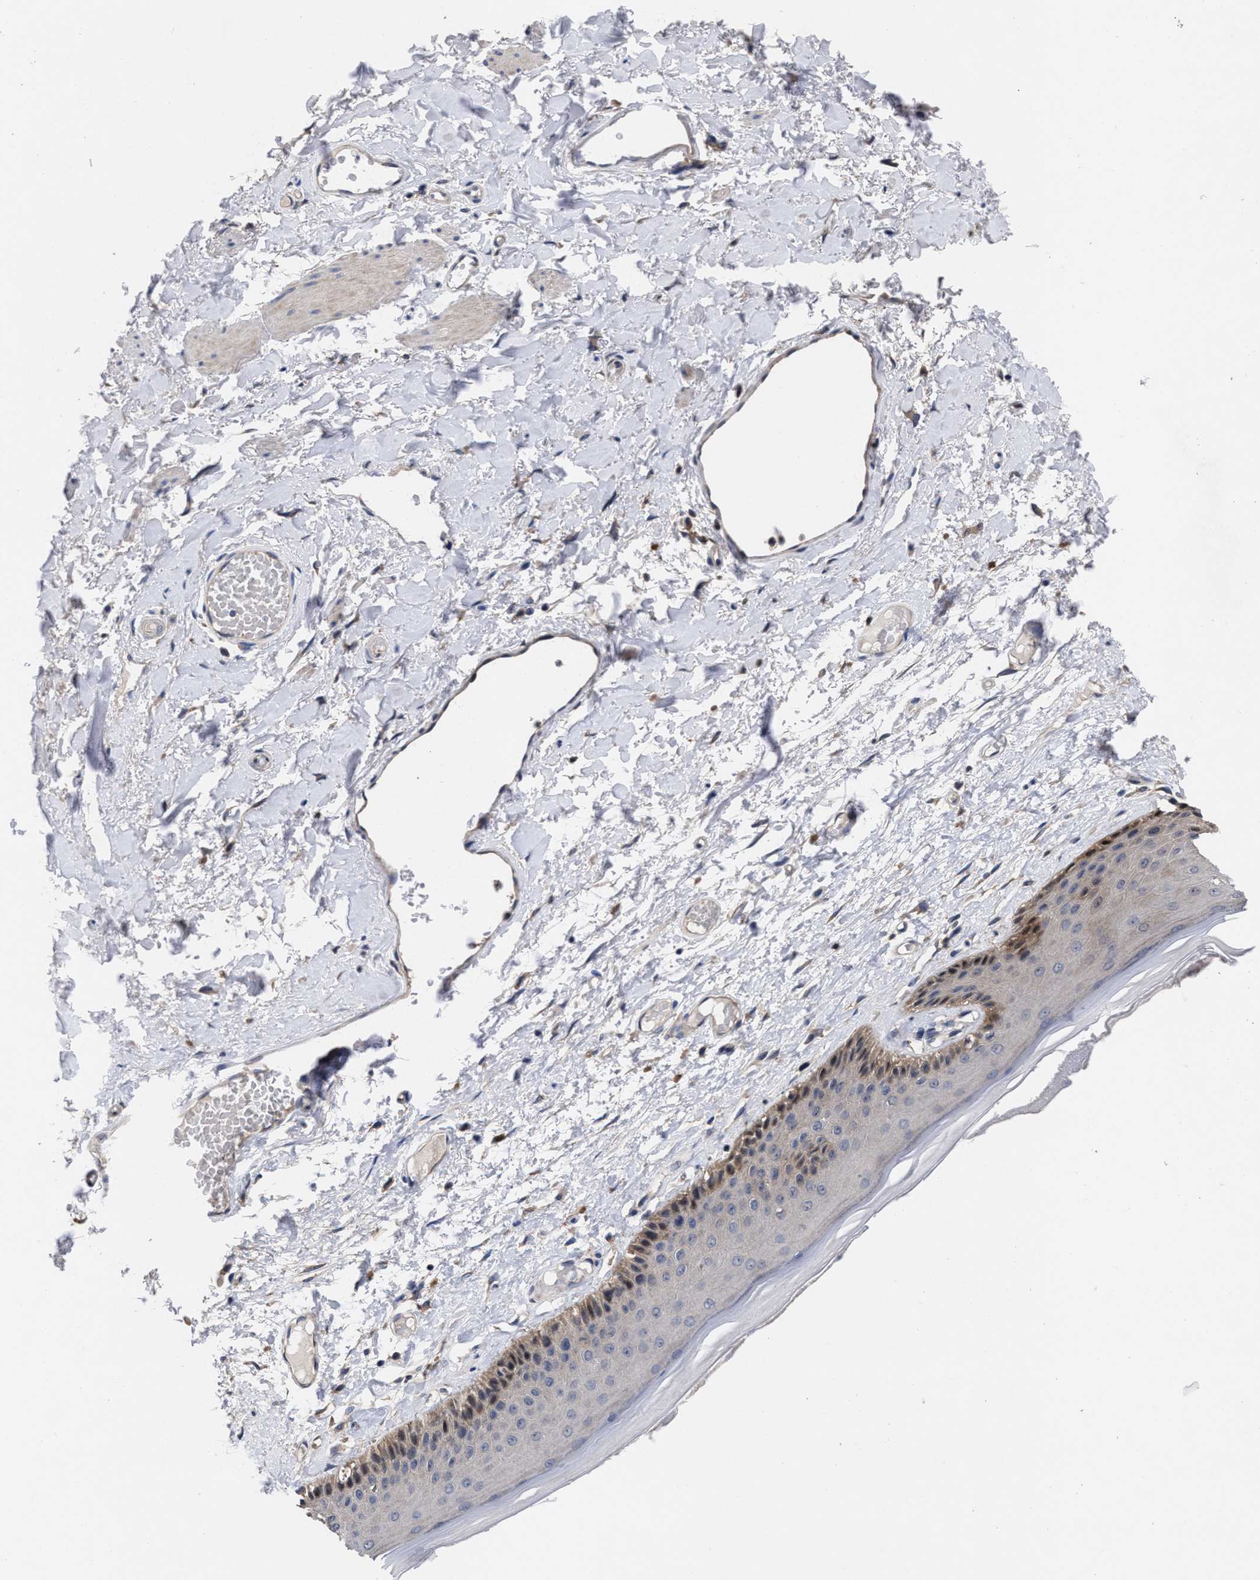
{"staining": {"intensity": "moderate", "quantity": "<25%", "location": "cytoplasmic/membranous"}, "tissue": "skin", "cell_type": "Epidermal cells", "image_type": "normal", "snomed": [{"axis": "morphology", "description": "Normal tissue, NOS"}, {"axis": "topography", "description": "Vulva"}], "caption": "Human skin stained with a protein marker shows moderate staining in epidermal cells.", "gene": "TXNDC17", "patient": {"sex": "female", "age": 73}}